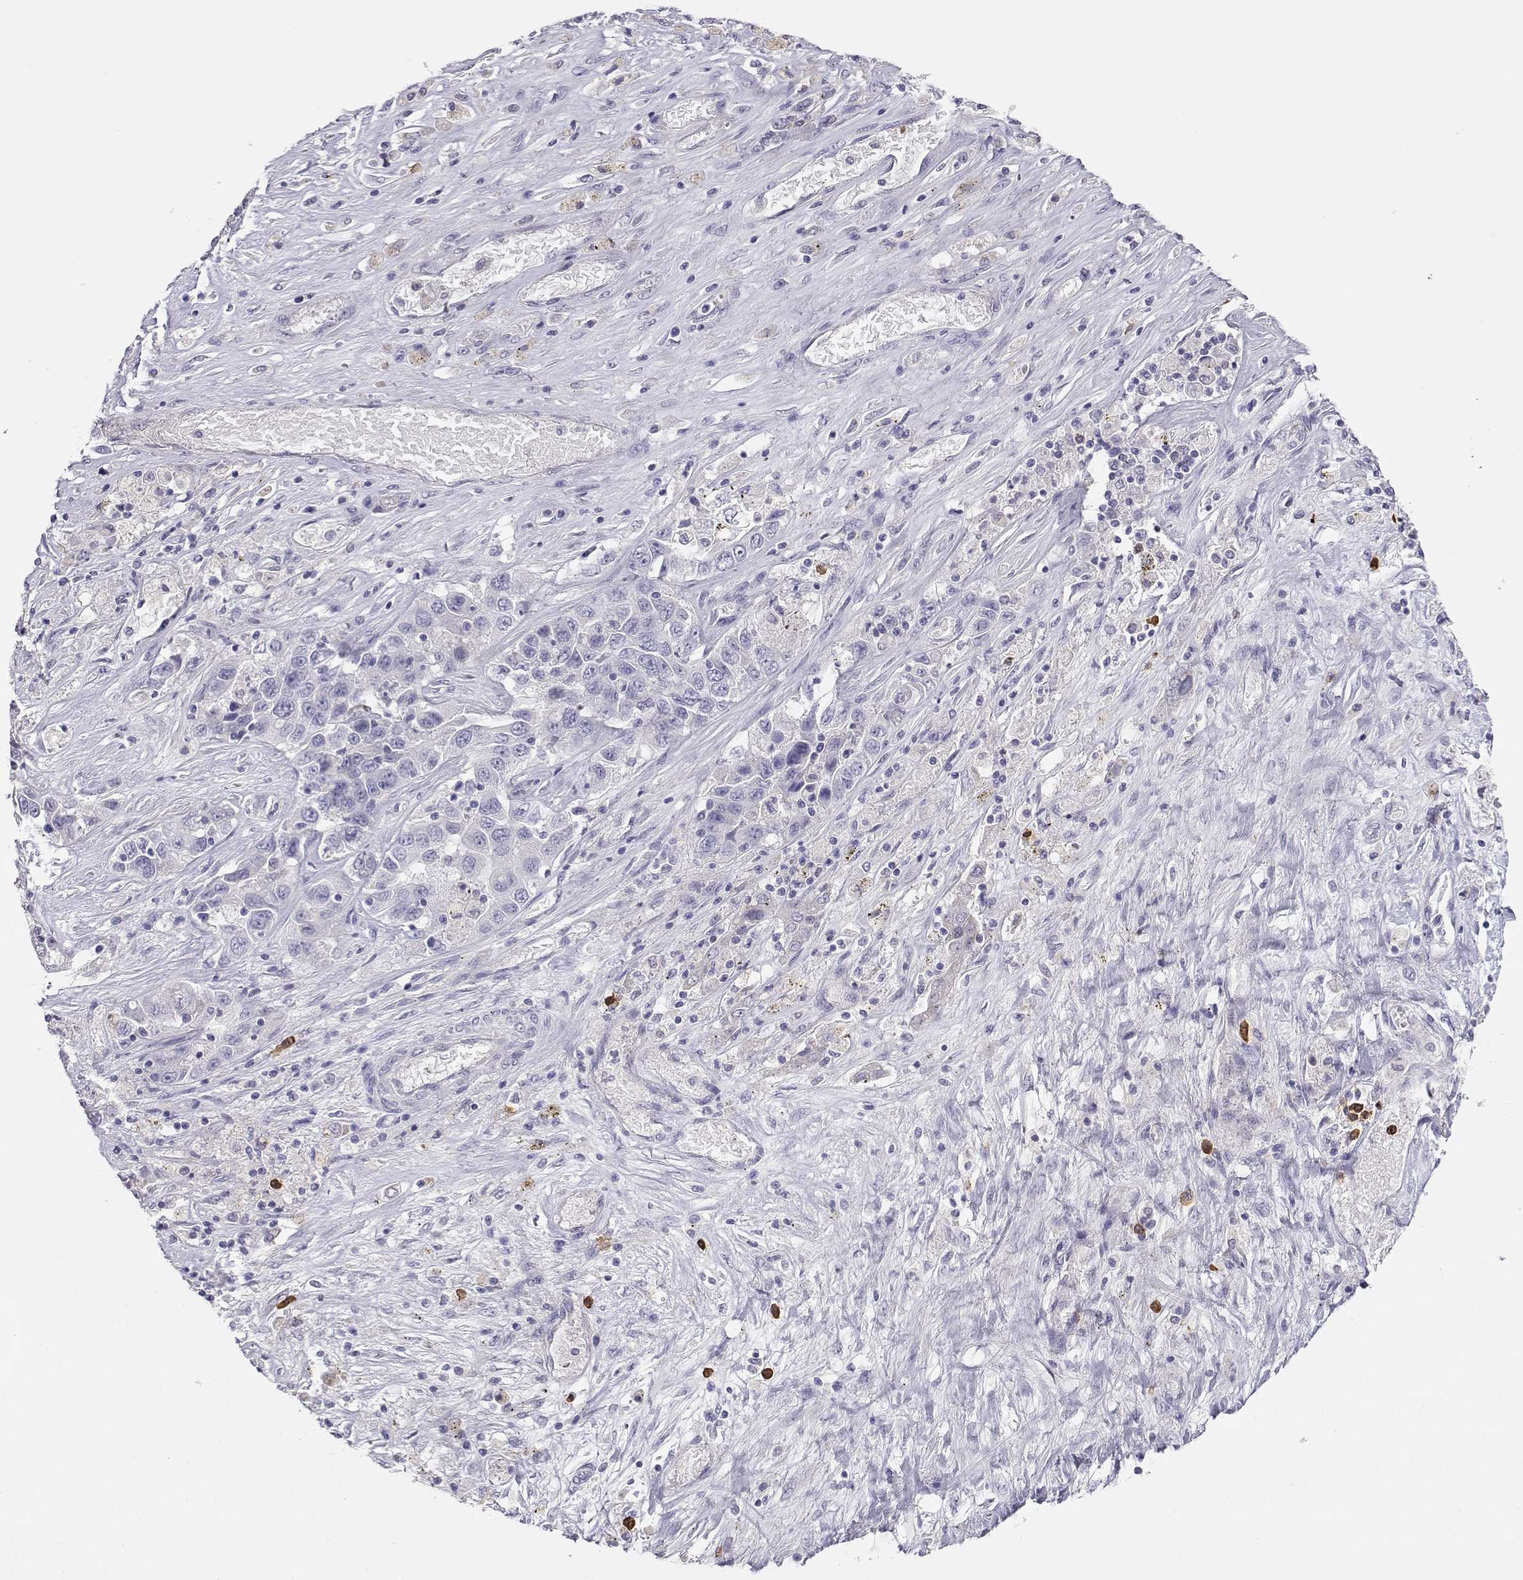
{"staining": {"intensity": "negative", "quantity": "none", "location": "none"}, "tissue": "liver cancer", "cell_type": "Tumor cells", "image_type": "cancer", "snomed": [{"axis": "morphology", "description": "Cholangiocarcinoma"}, {"axis": "topography", "description": "Liver"}], "caption": "A high-resolution micrograph shows immunohistochemistry staining of liver cancer, which reveals no significant positivity in tumor cells. The staining was performed using DAB (3,3'-diaminobenzidine) to visualize the protein expression in brown, while the nuclei were stained in blue with hematoxylin (Magnification: 20x).", "gene": "CDHR1", "patient": {"sex": "female", "age": 52}}